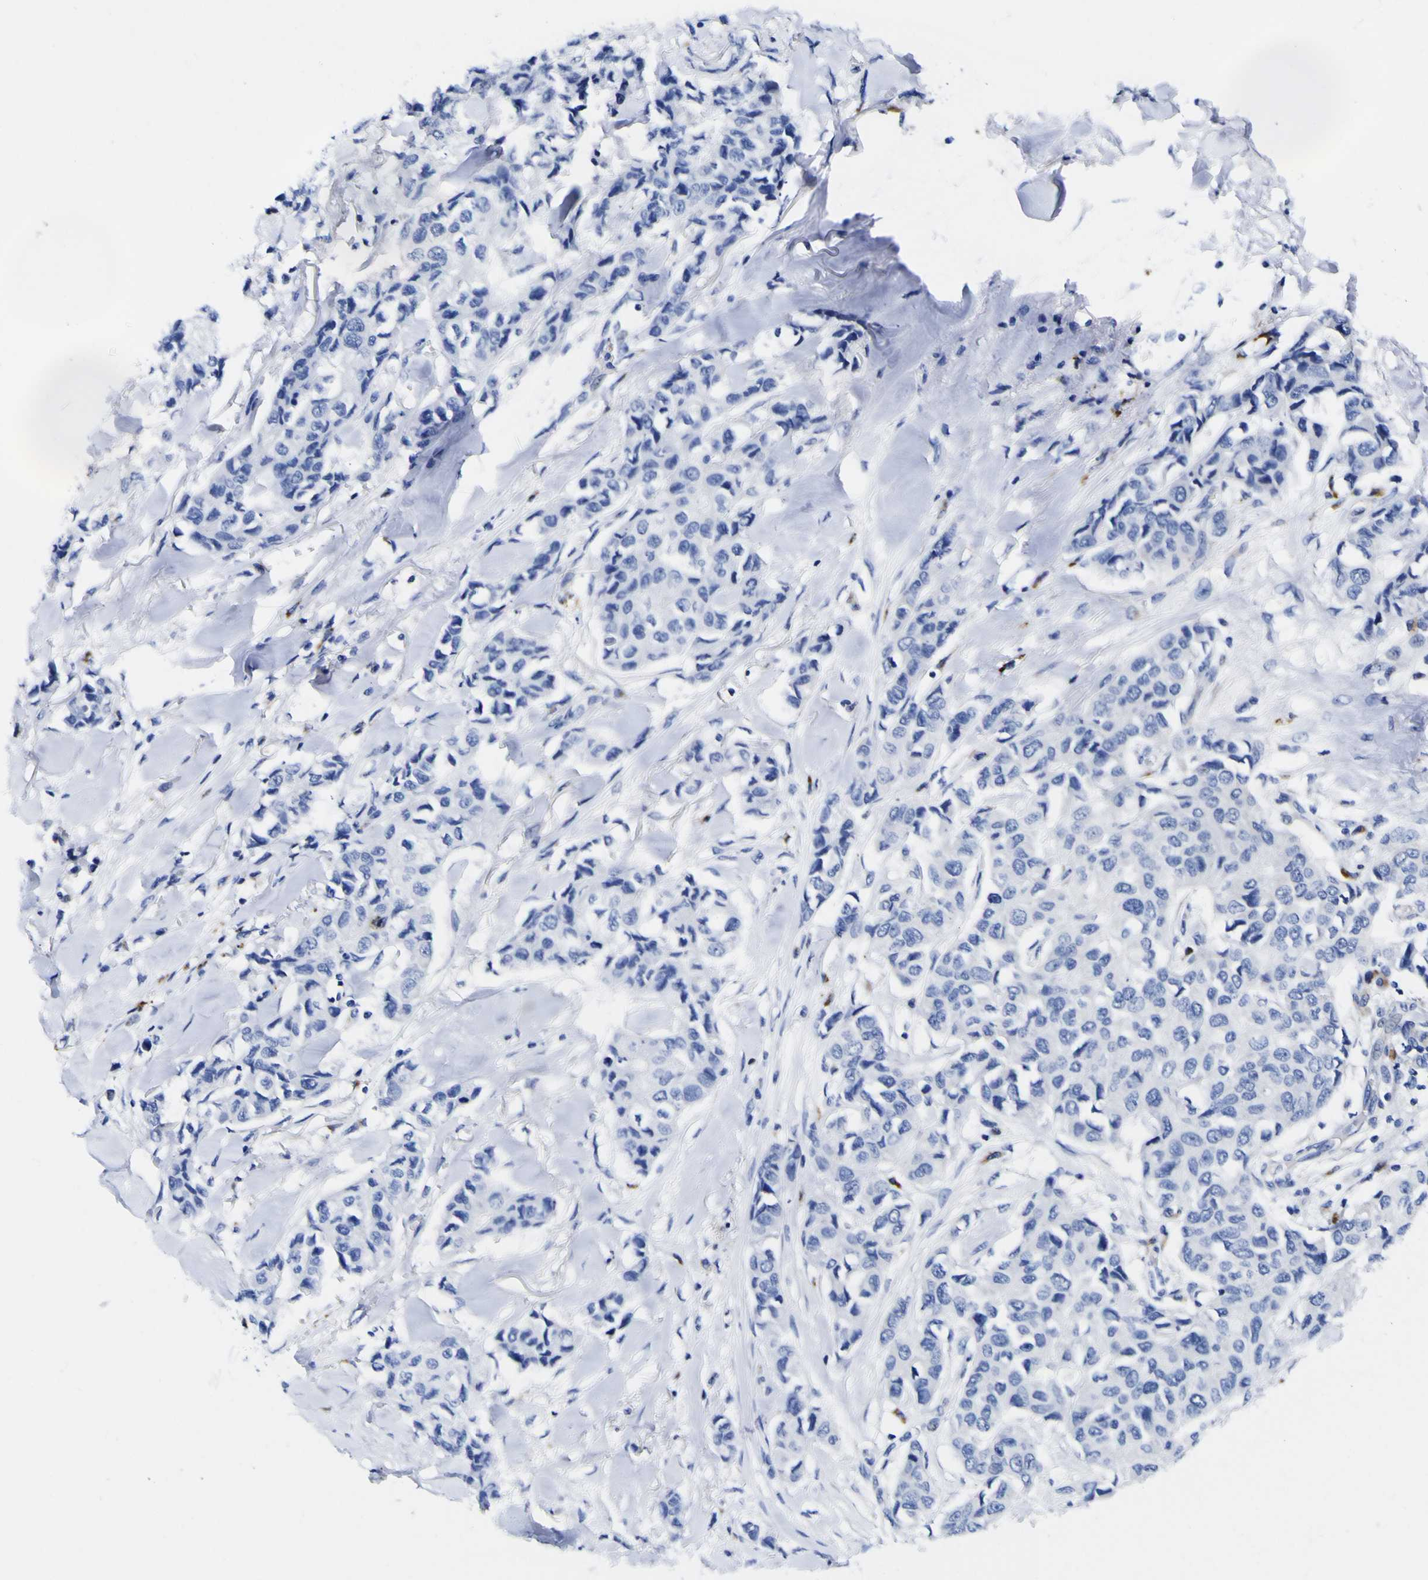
{"staining": {"intensity": "negative", "quantity": "none", "location": "none"}, "tissue": "breast cancer", "cell_type": "Tumor cells", "image_type": "cancer", "snomed": [{"axis": "morphology", "description": "Duct carcinoma"}, {"axis": "topography", "description": "Breast"}], "caption": "High power microscopy photomicrograph of an immunohistochemistry micrograph of invasive ductal carcinoma (breast), revealing no significant staining in tumor cells.", "gene": "HLA-DQA1", "patient": {"sex": "female", "age": 80}}